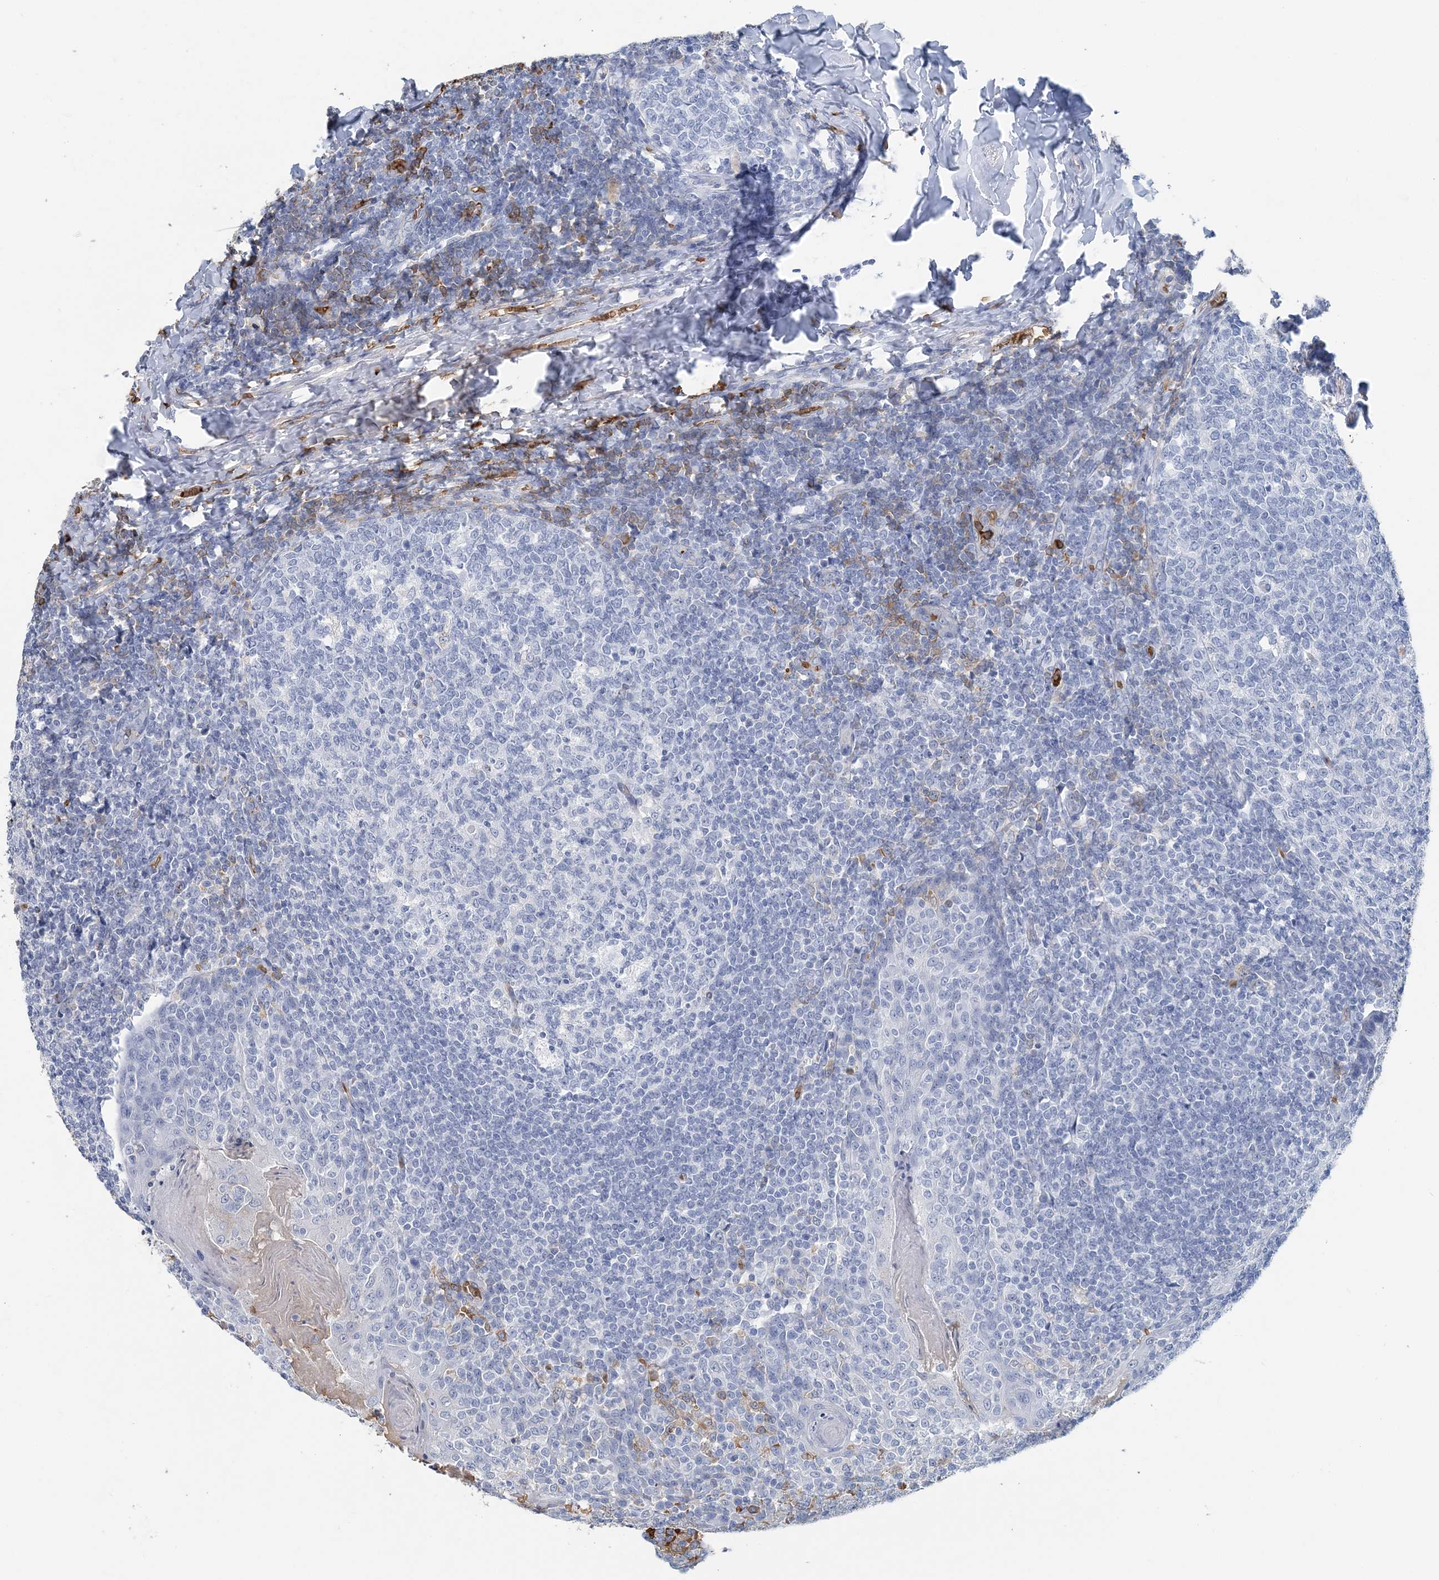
{"staining": {"intensity": "negative", "quantity": "none", "location": "none"}, "tissue": "tonsil", "cell_type": "Germinal center cells", "image_type": "normal", "snomed": [{"axis": "morphology", "description": "Normal tissue, NOS"}, {"axis": "topography", "description": "Tonsil"}], "caption": "Immunohistochemistry (IHC) histopathology image of normal tonsil stained for a protein (brown), which demonstrates no positivity in germinal center cells.", "gene": "HBD", "patient": {"sex": "female", "age": 19}}